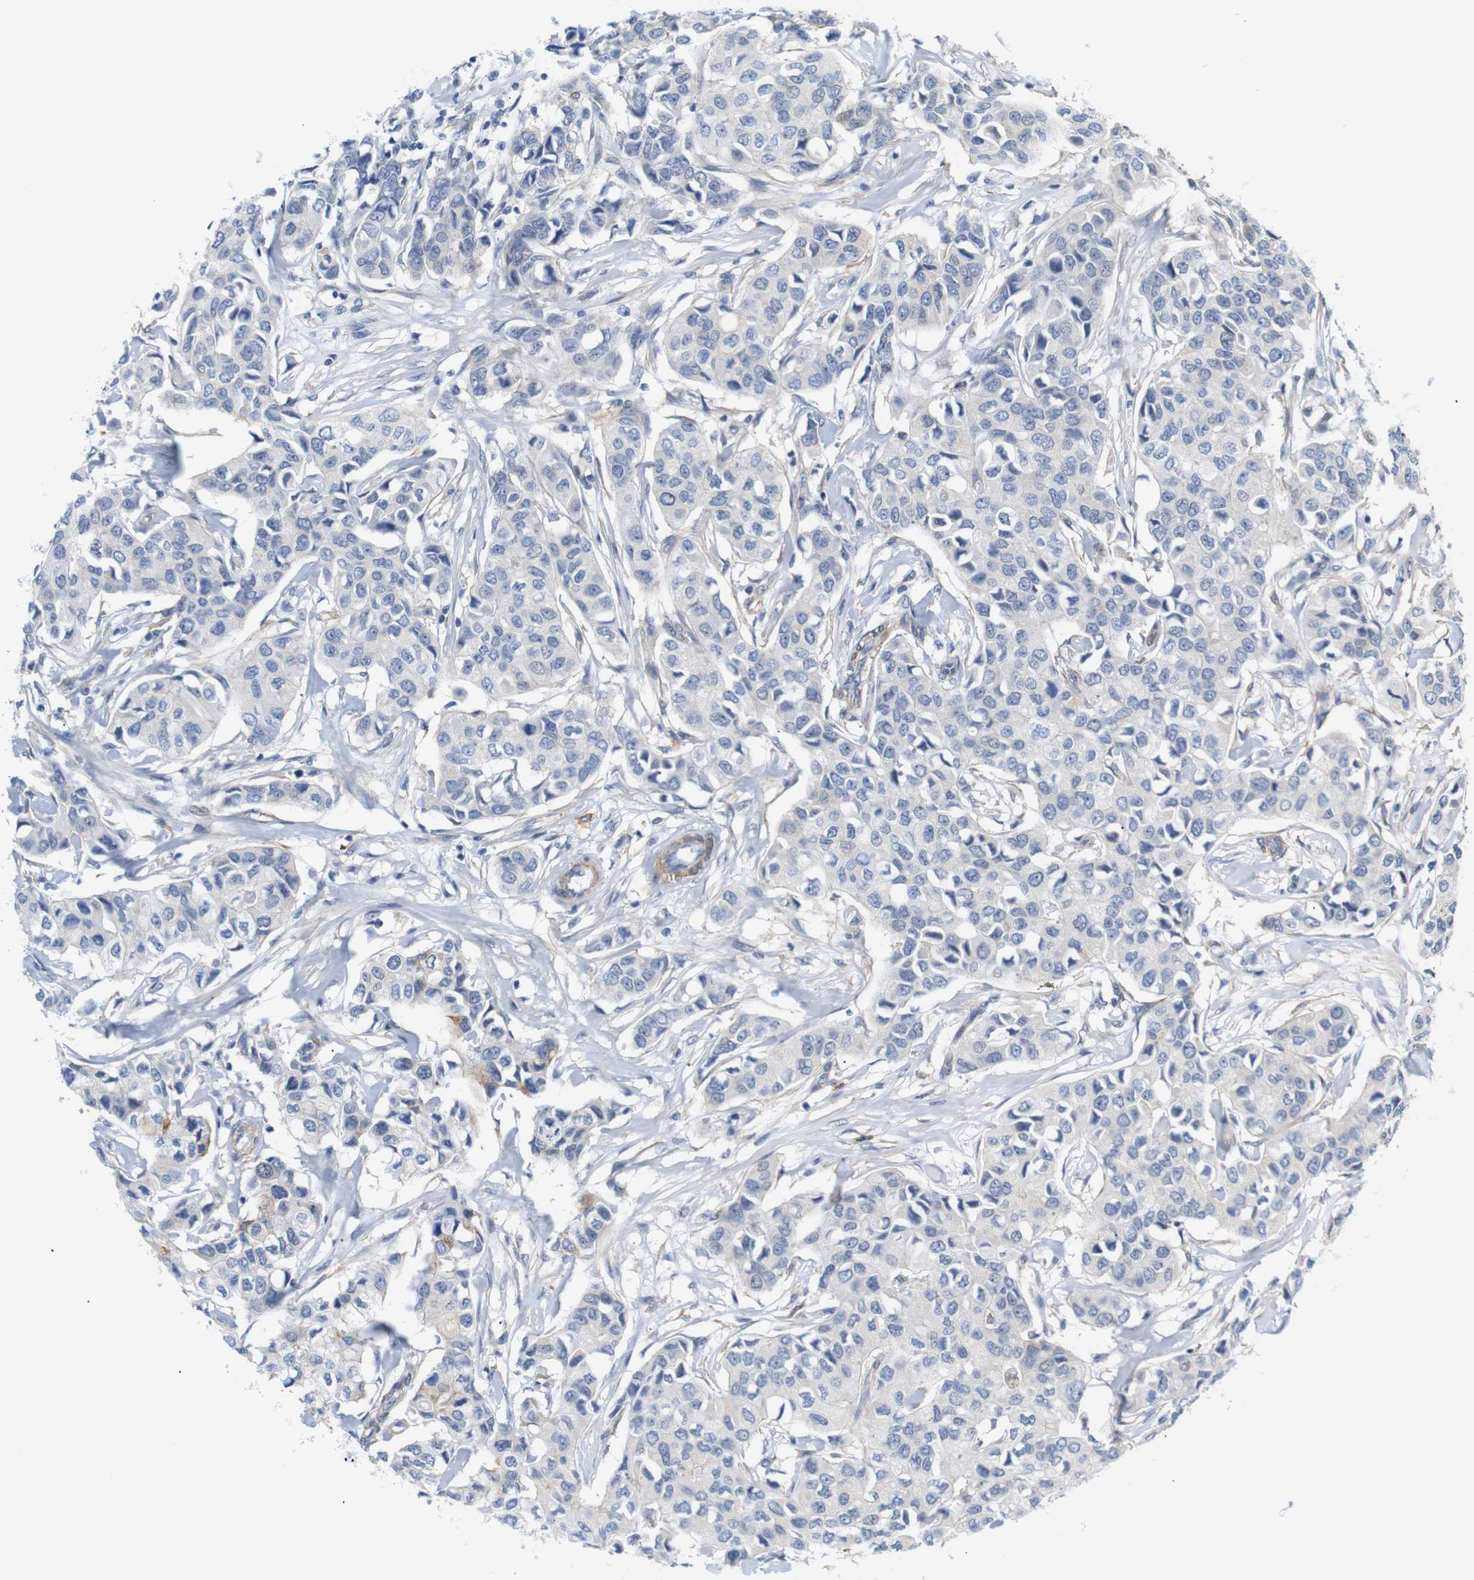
{"staining": {"intensity": "negative", "quantity": "none", "location": "none"}, "tissue": "breast cancer", "cell_type": "Tumor cells", "image_type": "cancer", "snomed": [{"axis": "morphology", "description": "Duct carcinoma"}, {"axis": "topography", "description": "Breast"}], "caption": "Invasive ductal carcinoma (breast) stained for a protein using immunohistochemistry displays no positivity tumor cells.", "gene": "STMN3", "patient": {"sex": "female", "age": 80}}